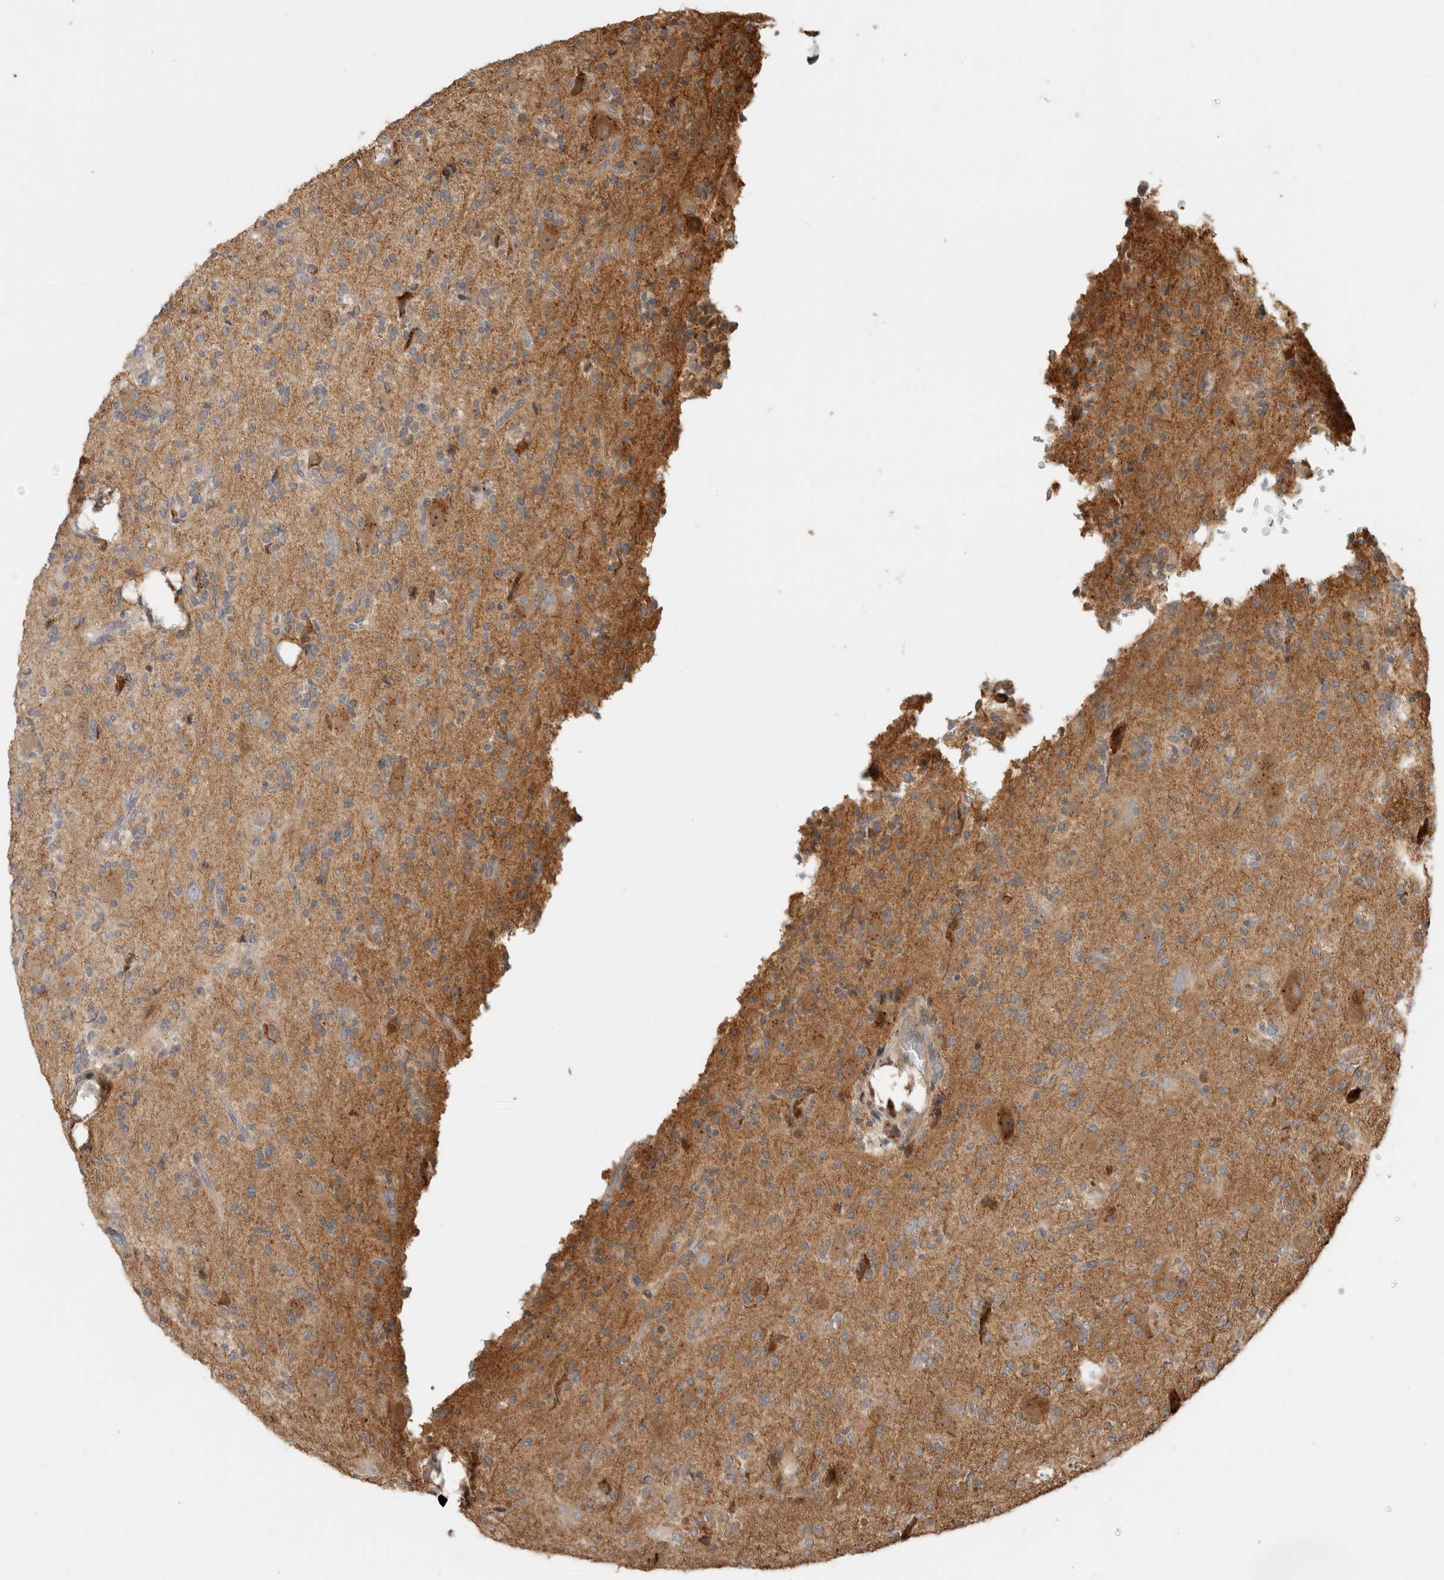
{"staining": {"intensity": "moderate", "quantity": "25%-75%", "location": "cytoplasmic/membranous"}, "tissue": "glioma", "cell_type": "Tumor cells", "image_type": "cancer", "snomed": [{"axis": "morphology", "description": "Glioma, malignant, High grade"}, {"axis": "topography", "description": "Brain"}], "caption": "Immunohistochemistry of high-grade glioma (malignant) shows medium levels of moderate cytoplasmic/membranous staining in approximately 25%-75% of tumor cells. (brown staining indicates protein expression, while blue staining denotes nuclei).", "gene": "PCDHB15", "patient": {"sex": "male", "age": 34}}